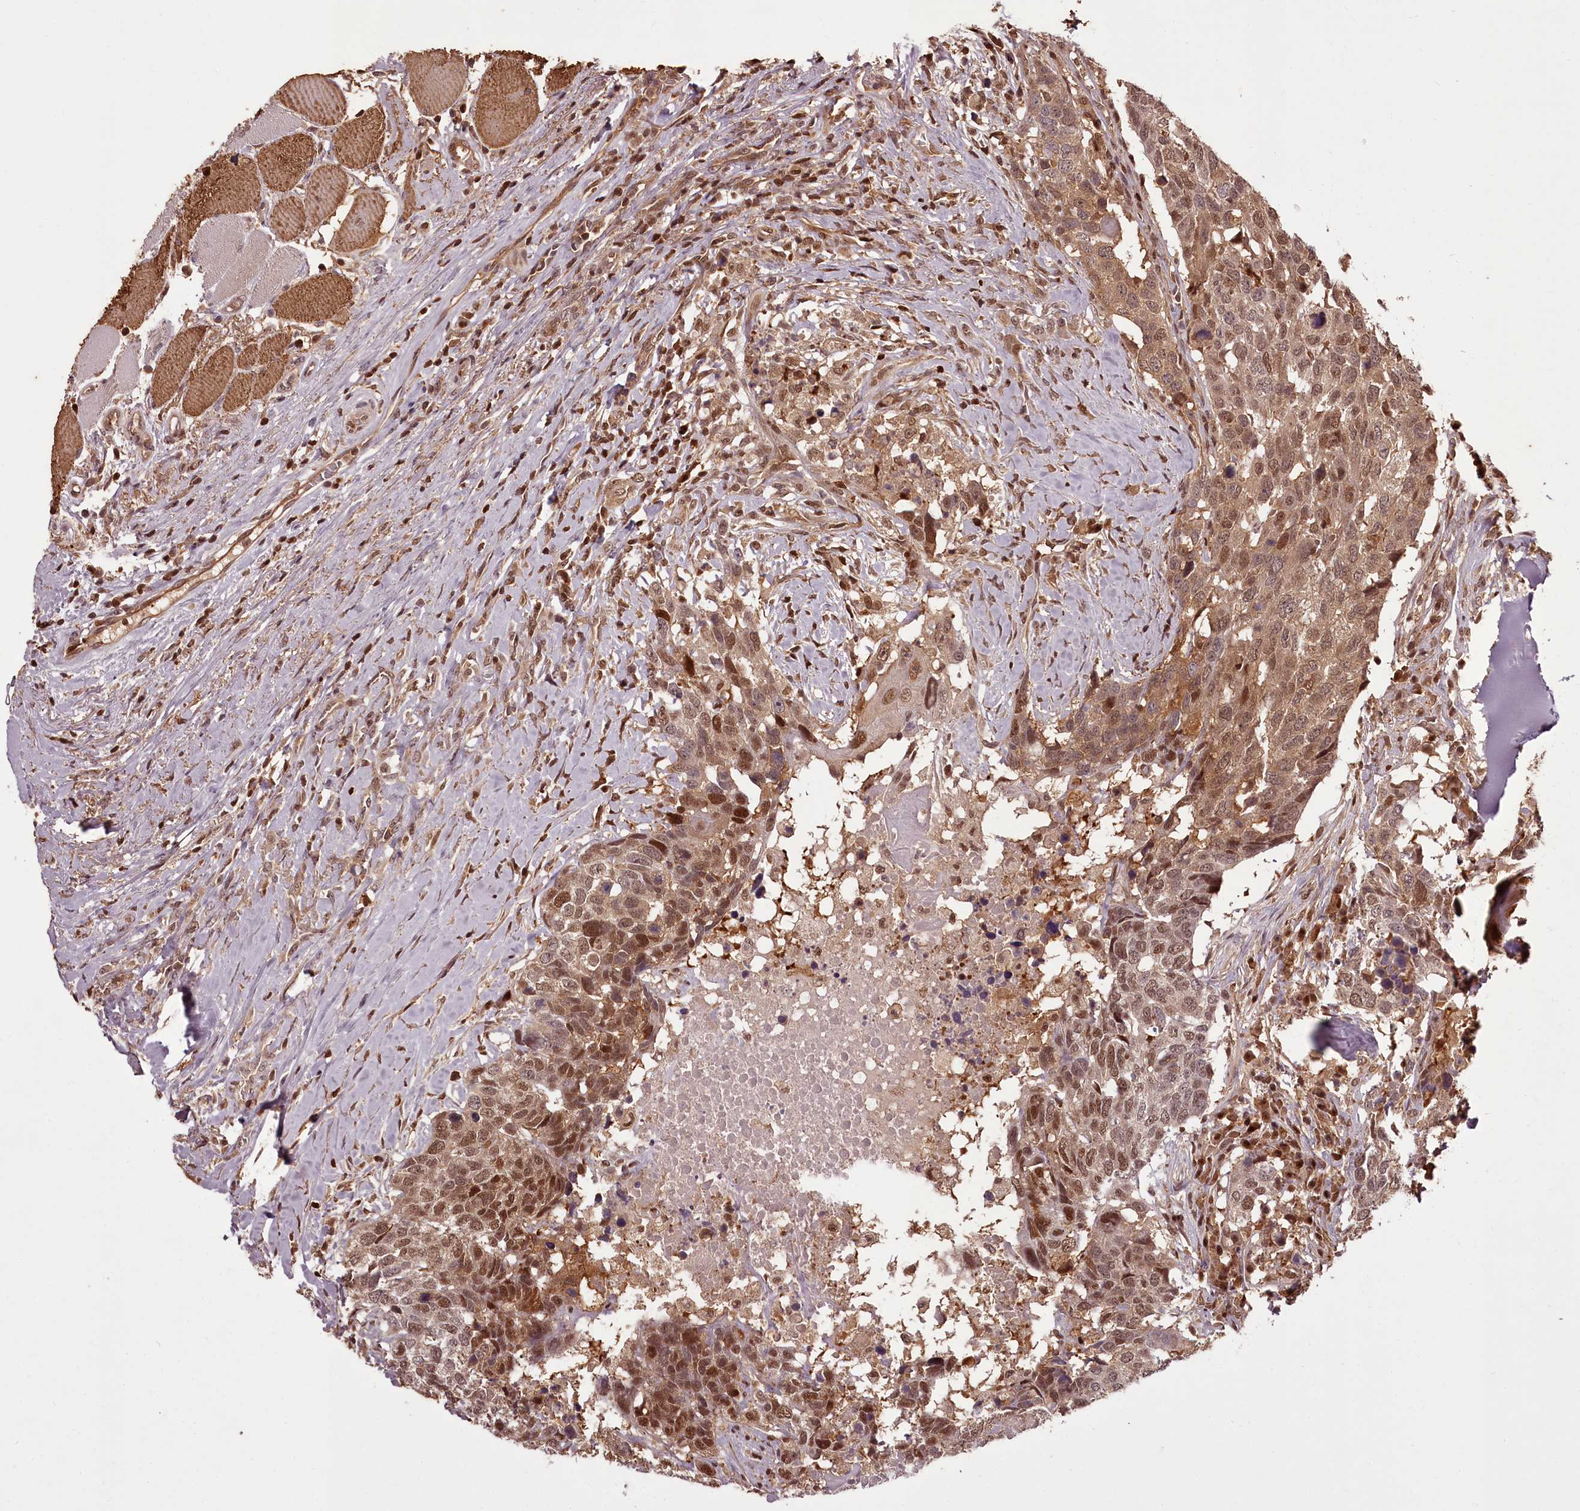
{"staining": {"intensity": "moderate", "quantity": ">75%", "location": "nuclear"}, "tissue": "head and neck cancer", "cell_type": "Tumor cells", "image_type": "cancer", "snomed": [{"axis": "morphology", "description": "Squamous cell carcinoma, NOS"}, {"axis": "topography", "description": "Head-Neck"}], "caption": "This photomicrograph shows immunohistochemistry staining of human squamous cell carcinoma (head and neck), with medium moderate nuclear positivity in approximately >75% of tumor cells.", "gene": "NPRL2", "patient": {"sex": "male", "age": 66}}